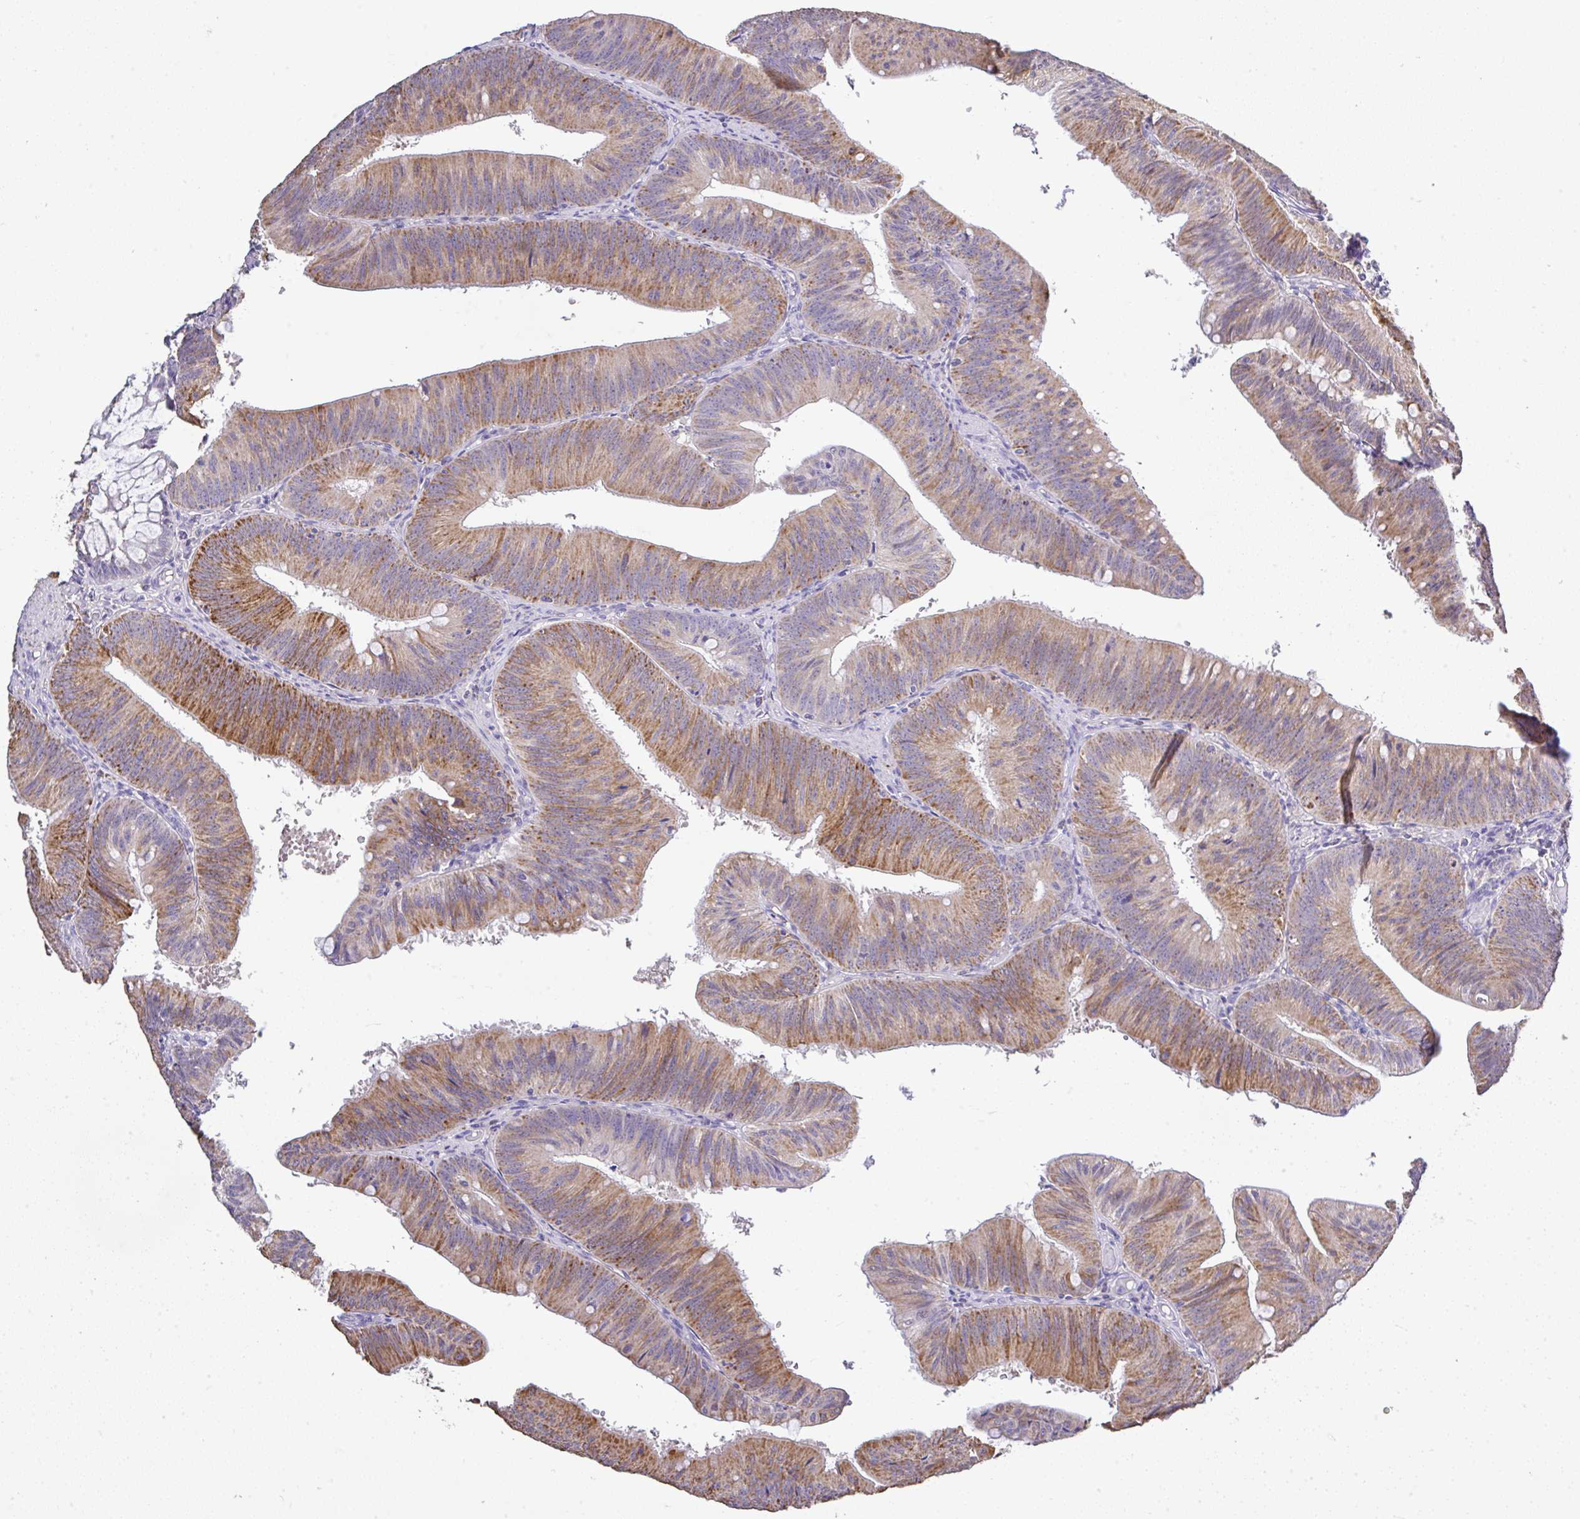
{"staining": {"intensity": "moderate", "quantity": ">75%", "location": "cytoplasmic/membranous"}, "tissue": "colorectal cancer", "cell_type": "Tumor cells", "image_type": "cancer", "snomed": [{"axis": "morphology", "description": "Adenocarcinoma, NOS"}, {"axis": "topography", "description": "Colon"}], "caption": "Colorectal adenocarcinoma stained for a protein (brown) displays moderate cytoplasmic/membranous positive positivity in approximately >75% of tumor cells.", "gene": "CTU1", "patient": {"sex": "male", "age": 84}}